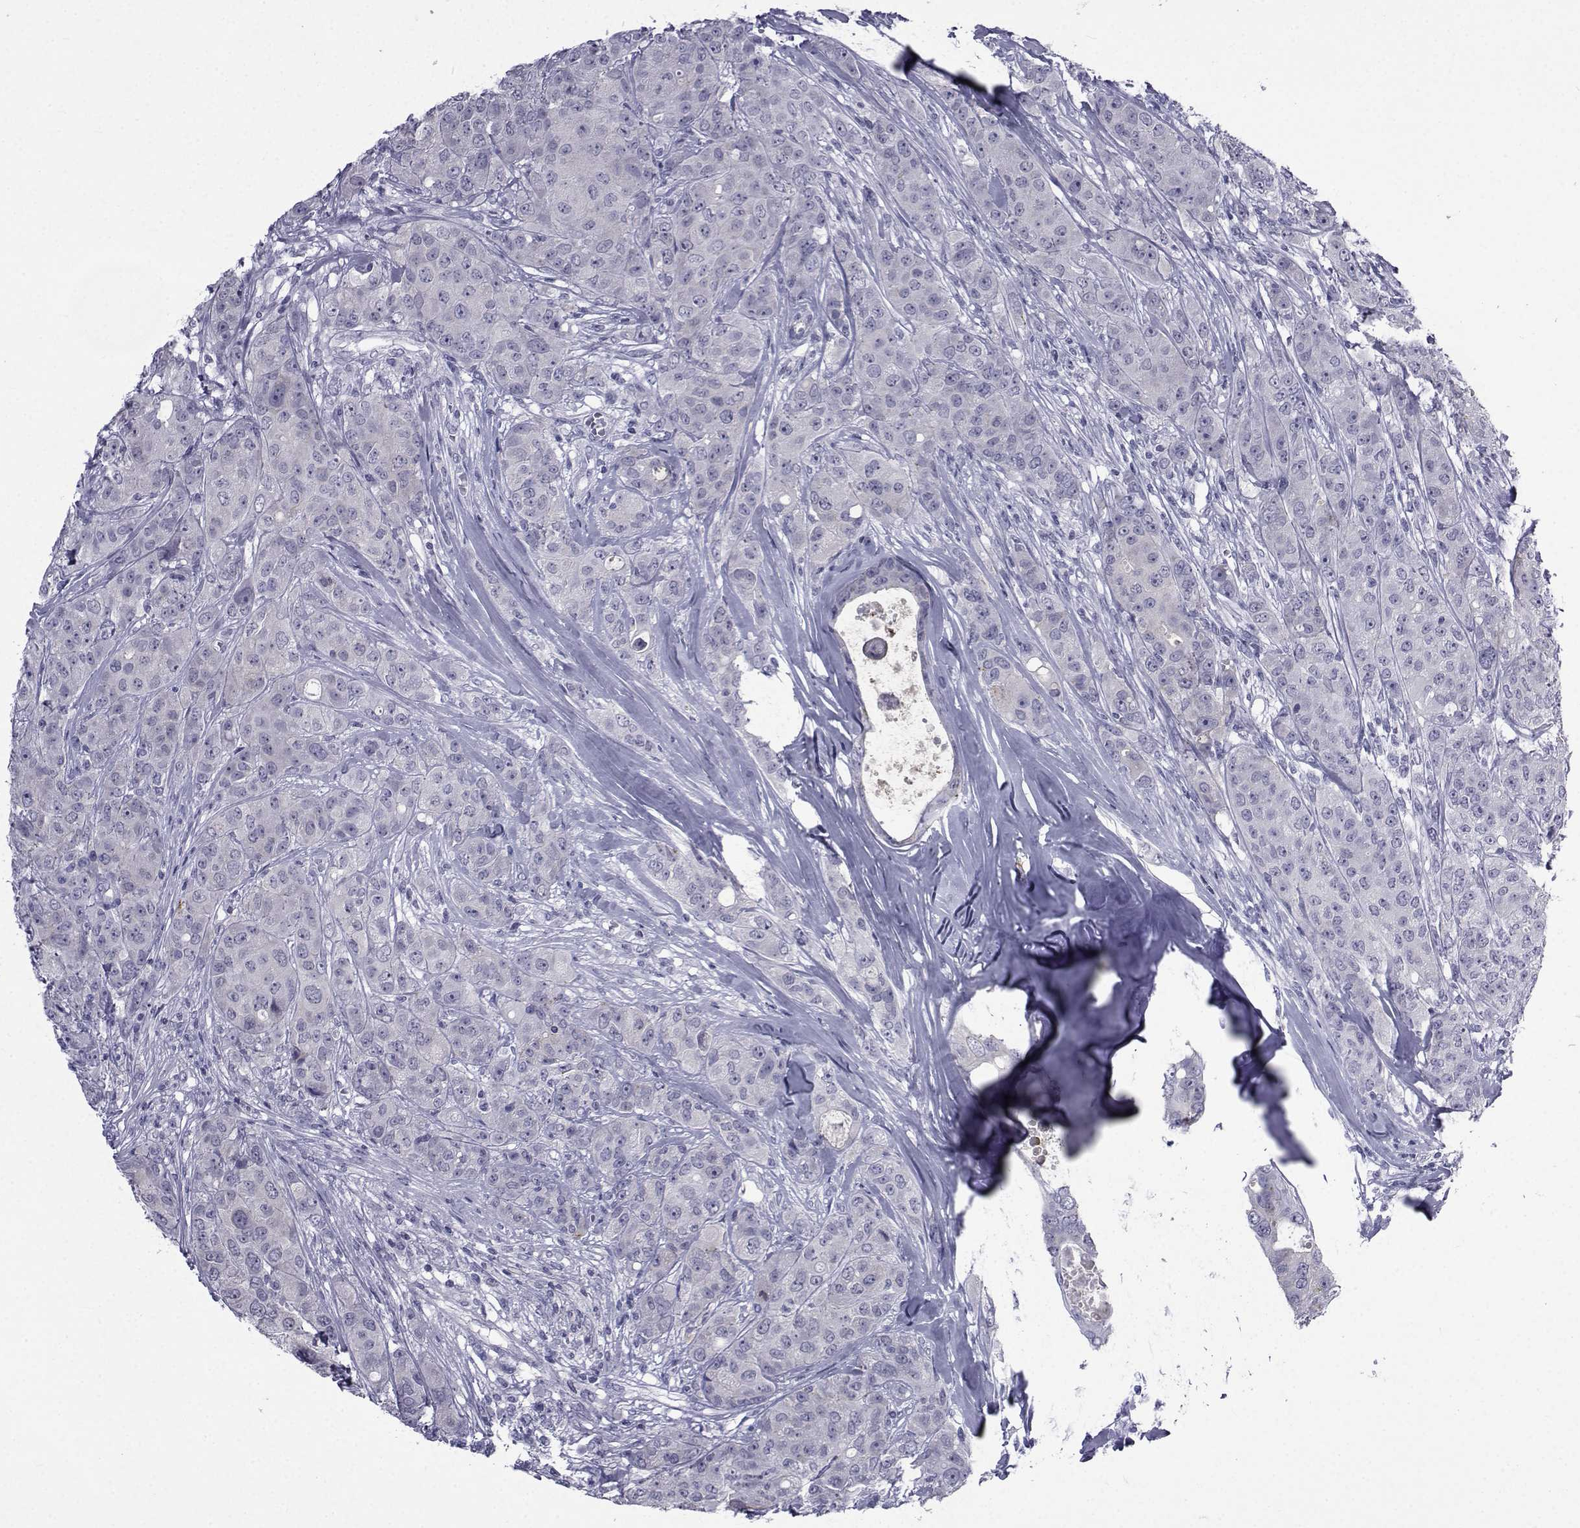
{"staining": {"intensity": "negative", "quantity": "none", "location": "none"}, "tissue": "breast cancer", "cell_type": "Tumor cells", "image_type": "cancer", "snomed": [{"axis": "morphology", "description": "Duct carcinoma"}, {"axis": "topography", "description": "Breast"}], "caption": "Micrograph shows no significant protein expression in tumor cells of breast cancer.", "gene": "PDE6H", "patient": {"sex": "female", "age": 43}}